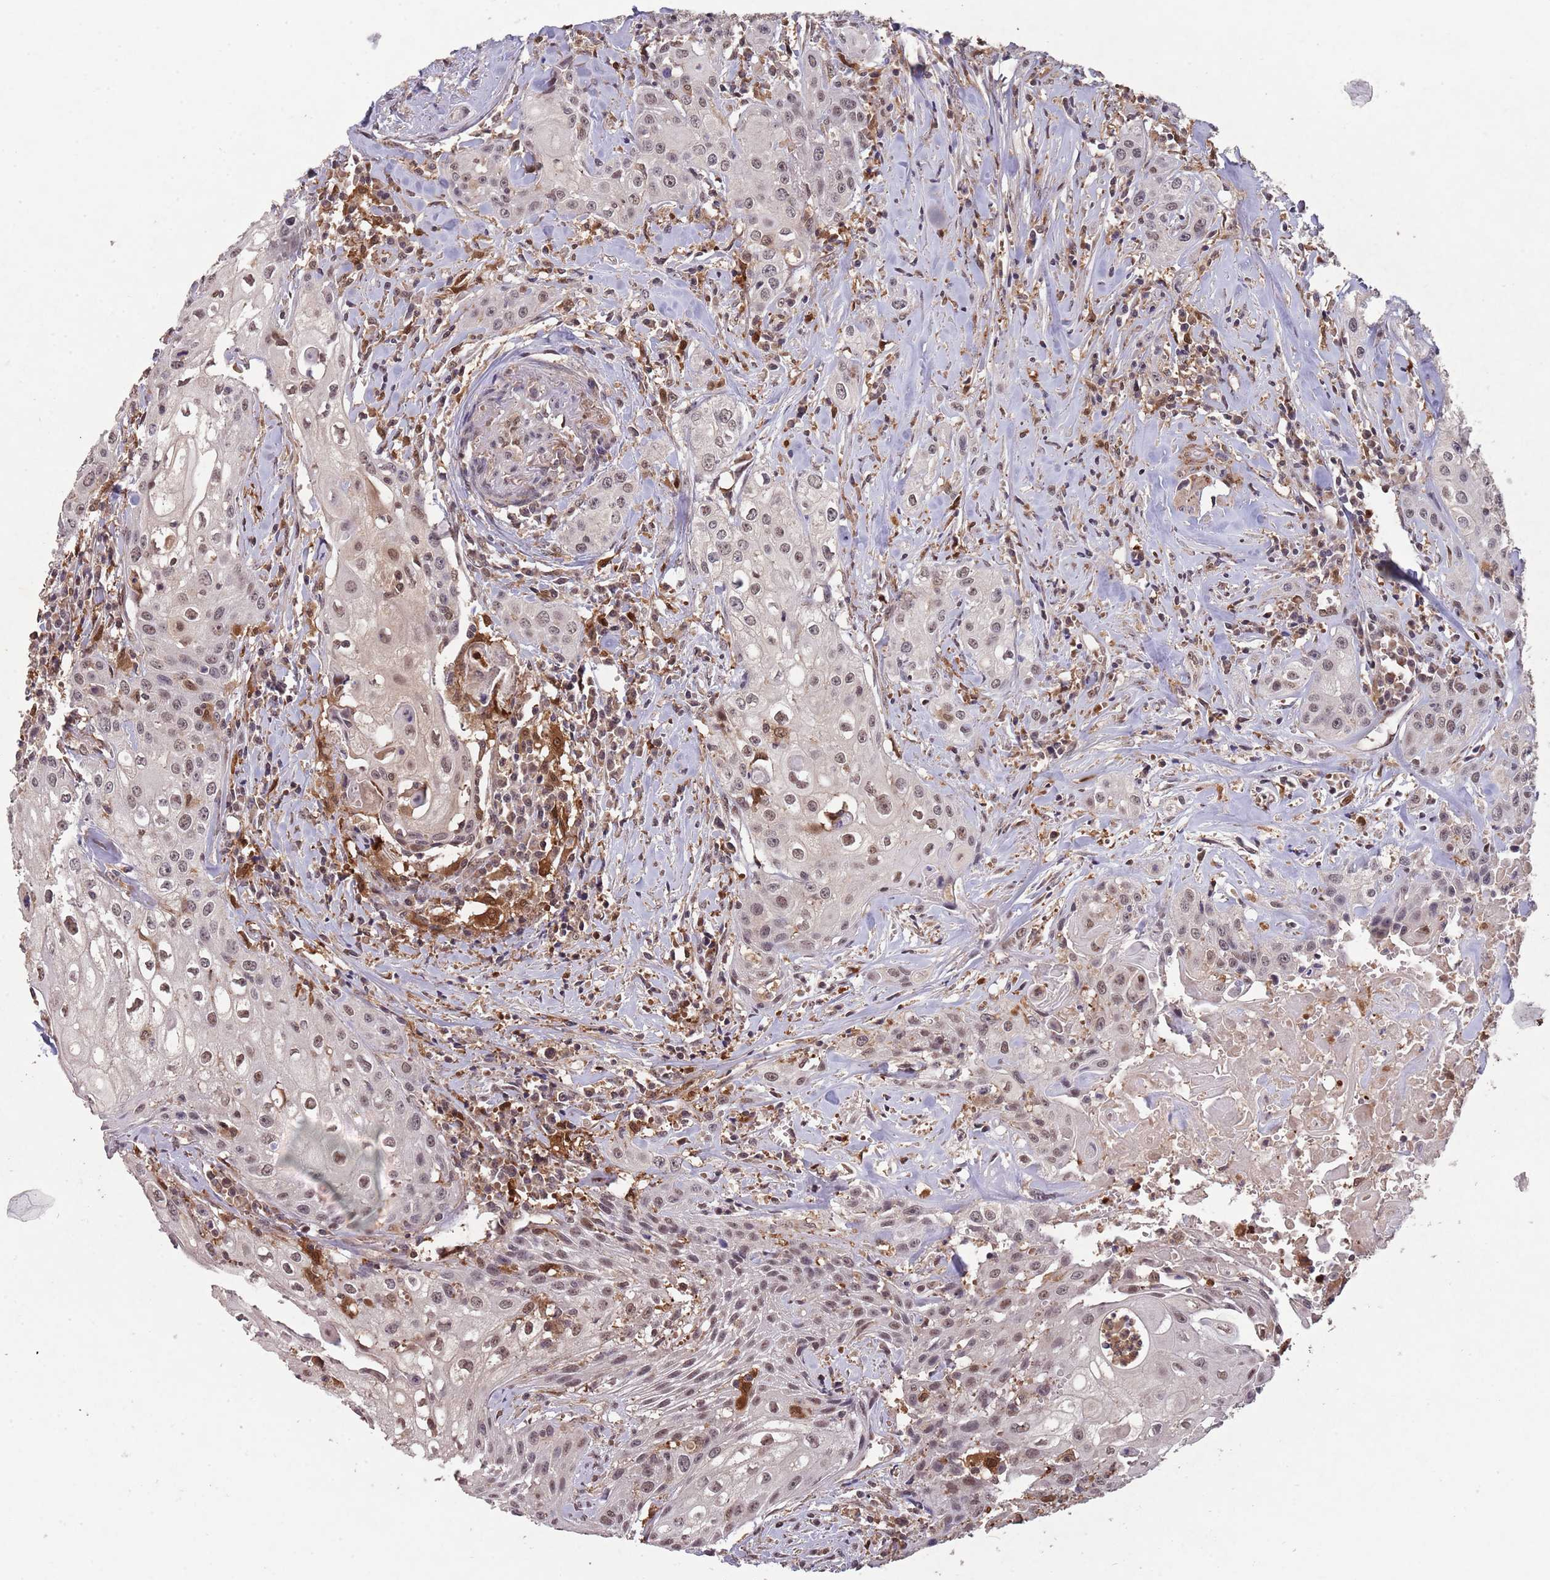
{"staining": {"intensity": "moderate", "quantity": ">75%", "location": "nuclear"}, "tissue": "head and neck cancer", "cell_type": "Tumor cells", "image_type": "cancer", "snomed": [{"axis": "morphology", "description": "Squamous cell carcinoma, NOS"}, {"axis": "topography", "description": "Oral tissue"}, {"axis": "topography", "description": "Head-Neck"}], "caption": "A medium amount of moderate nuclear expression is identified in approximately >75% of tumor cells in head and neck cancer tissue. Immunohistochemistry stains the protein of interest in brown and the nuclei are stained blue.", "gene": "ZNF639", "patient": {"sex": "female", "age": 82}}